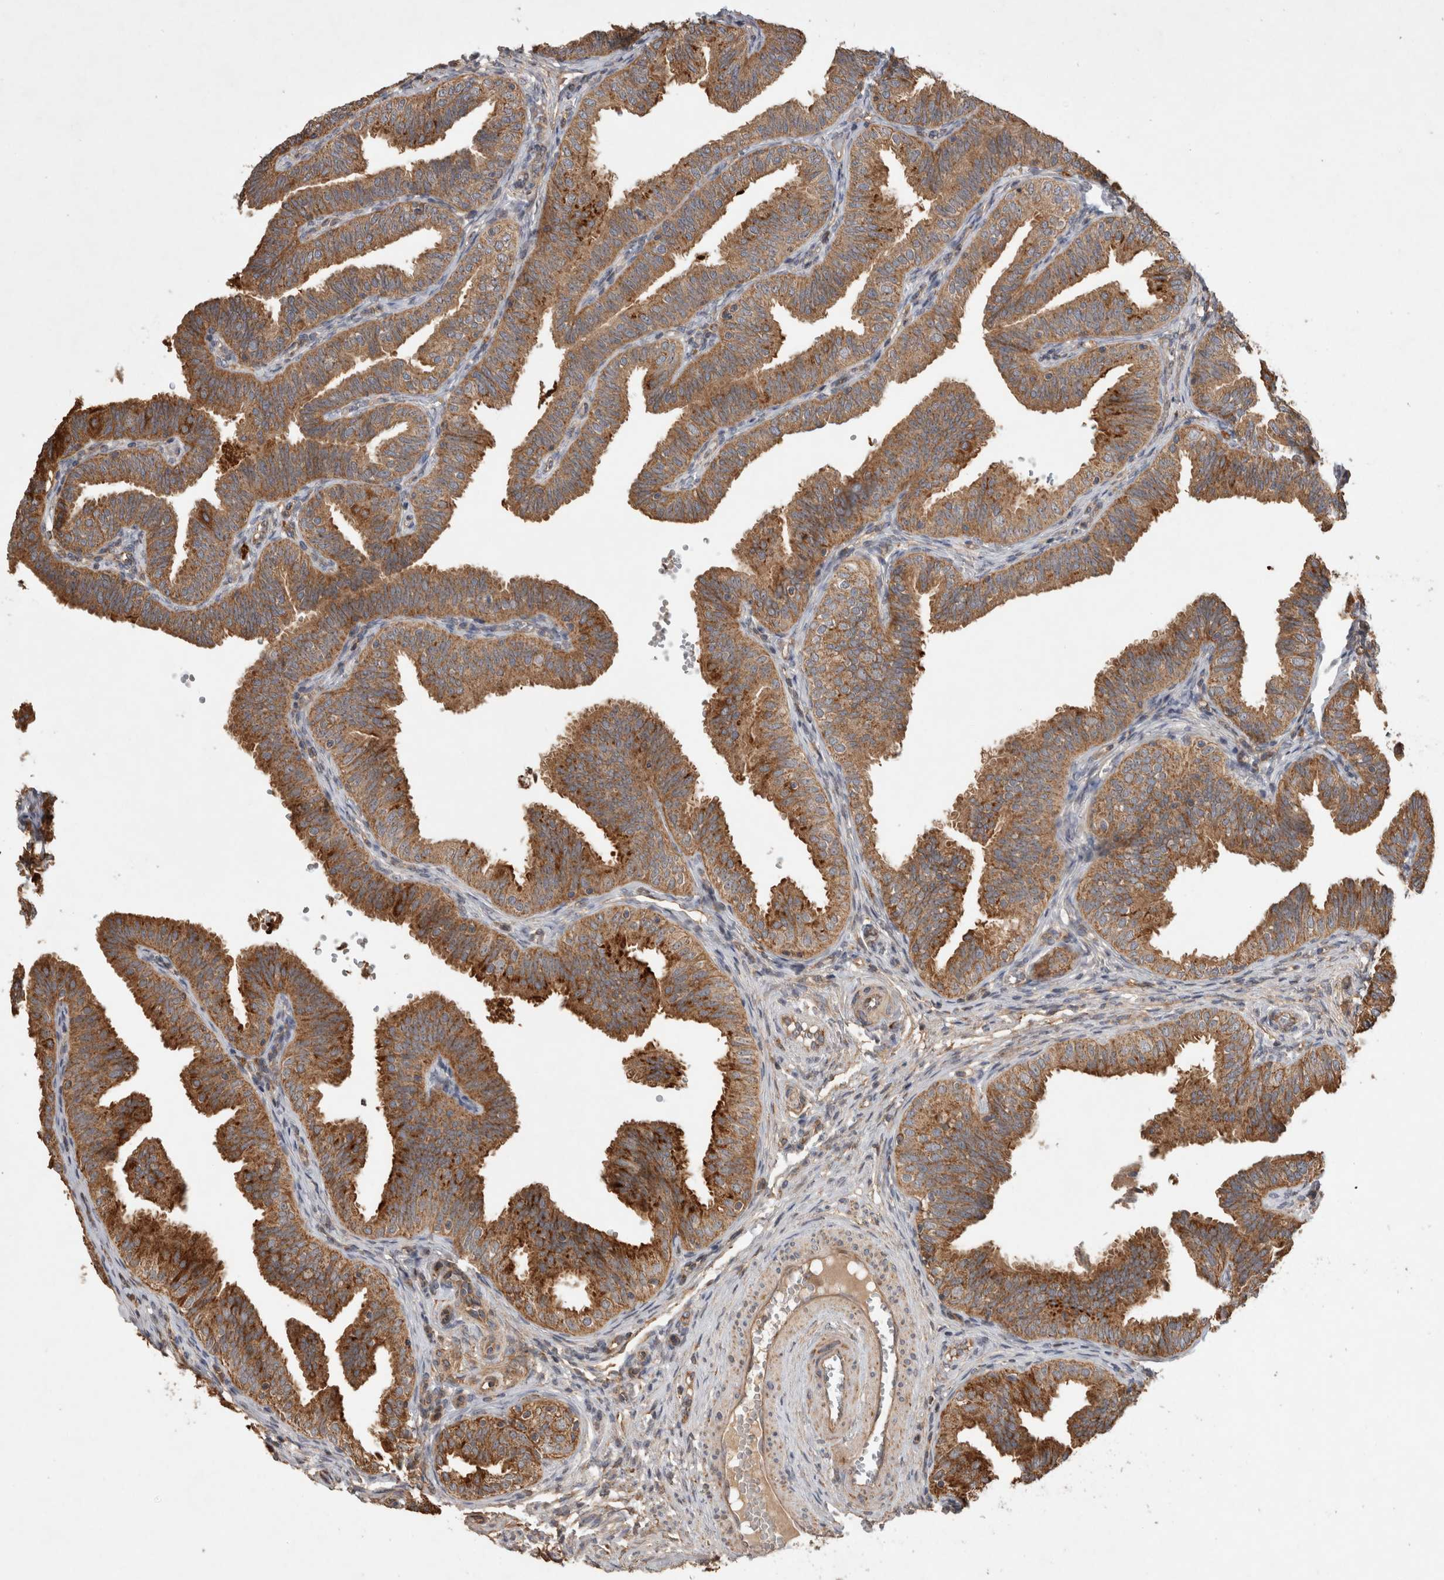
{"staining": {"intensity": "moderate", "quantity": ">75%", "location": "cytoplasmic/membranous"}, "tissue": "fallopian tube", "cell_type": "Glandular cells", "image_type": "normal", "snomed": [{"axis": "morphology", "description": "Normal tissue, NOS"}, {"axis": "topography", "description": "Fallopian tube"}], "caption": "IHC of normal fallopian tube shows medium levels of moderate cytoplasmic/membranous positivity in approximately >75% of glandular cells.", "gene": "SERAC1", "patient": {"sex": "female", "age": 35}}